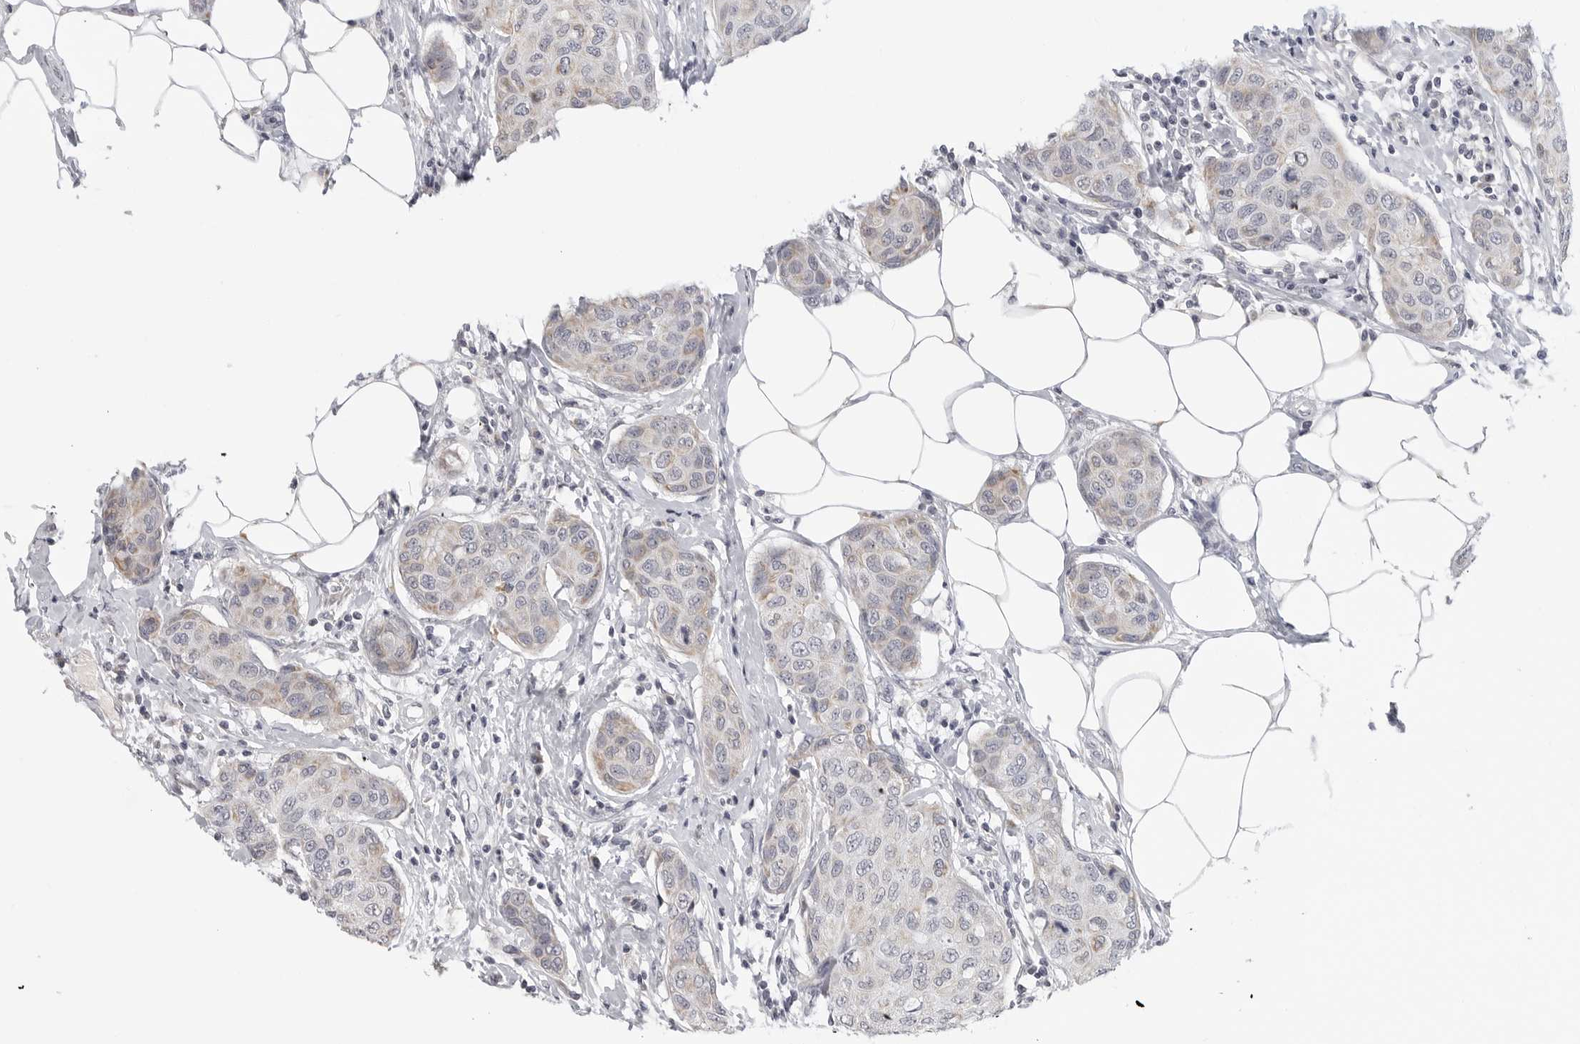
{"staining": {"intensity": "negative", "quantity": "none", "location": "none"}, "tissue": "breast cancer", "cell_type": "Tumor cells", "image_type": "cancer", "snomed": [{"axis": "morphology", "description": "Duct carcinoma"}, {"axis": "topography", "description": "Breast"}], "caption": "Breast cancer stained for a protein using IHC displays no staining tumor cells.", "gene": "MAP7D1", "patient": {"sex": "female", "age": 80}}